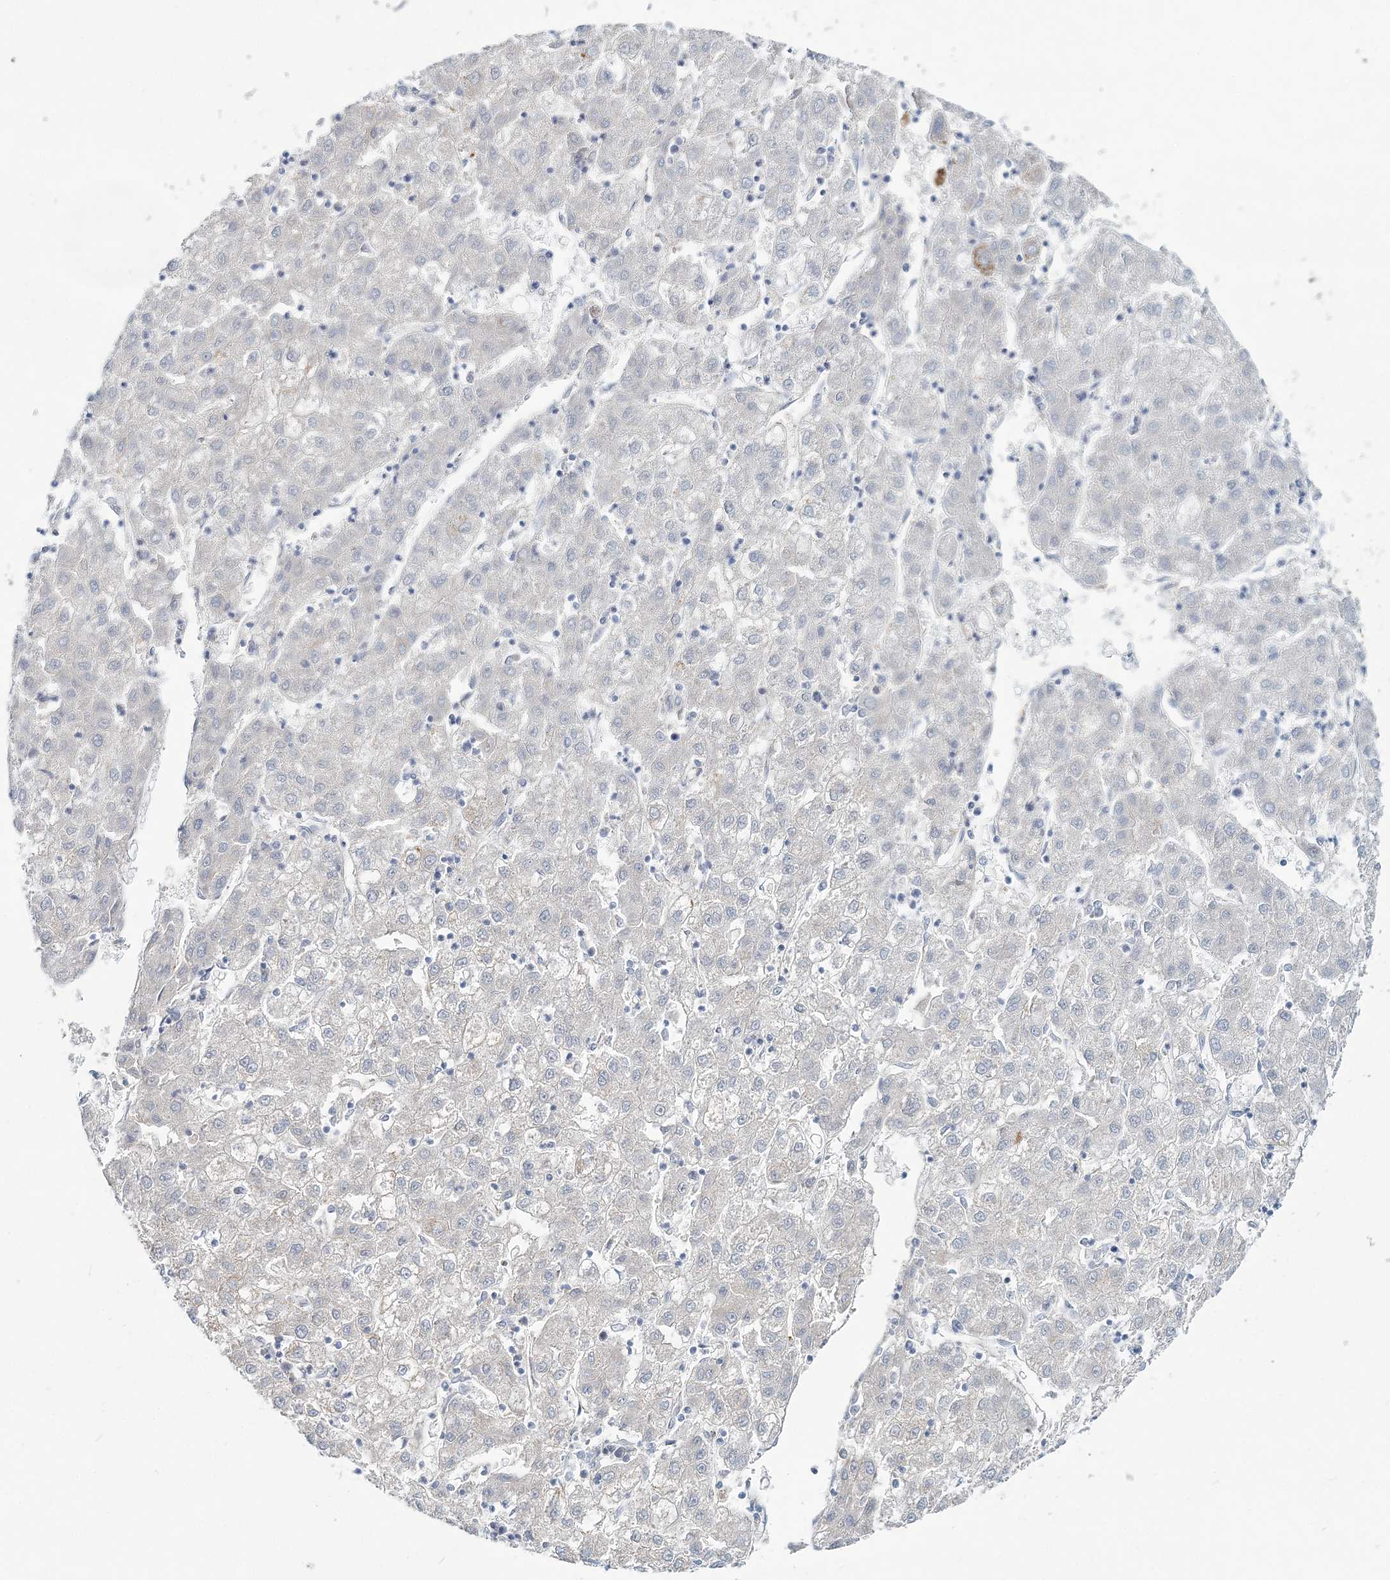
{"staining": {"intensity": "negative", "quantity": "none", "location": "none"}, "tissue": "liver cancer", "cell_type": "Tumor cells", "image_type": "cancer", "snomed": [{"axis": "morphology", "description": "Carcinoma, Hepatocellular, NOS"}, {"axis": "topography", "description": "Liver"}], "caption": "Histopathology image shows no protein staining in tumor cells of liver cancer (hepatocellular carcinoma) tissue.", "gene": "ARHGAP6", "patient": {"sex": "male", "age": 72}}